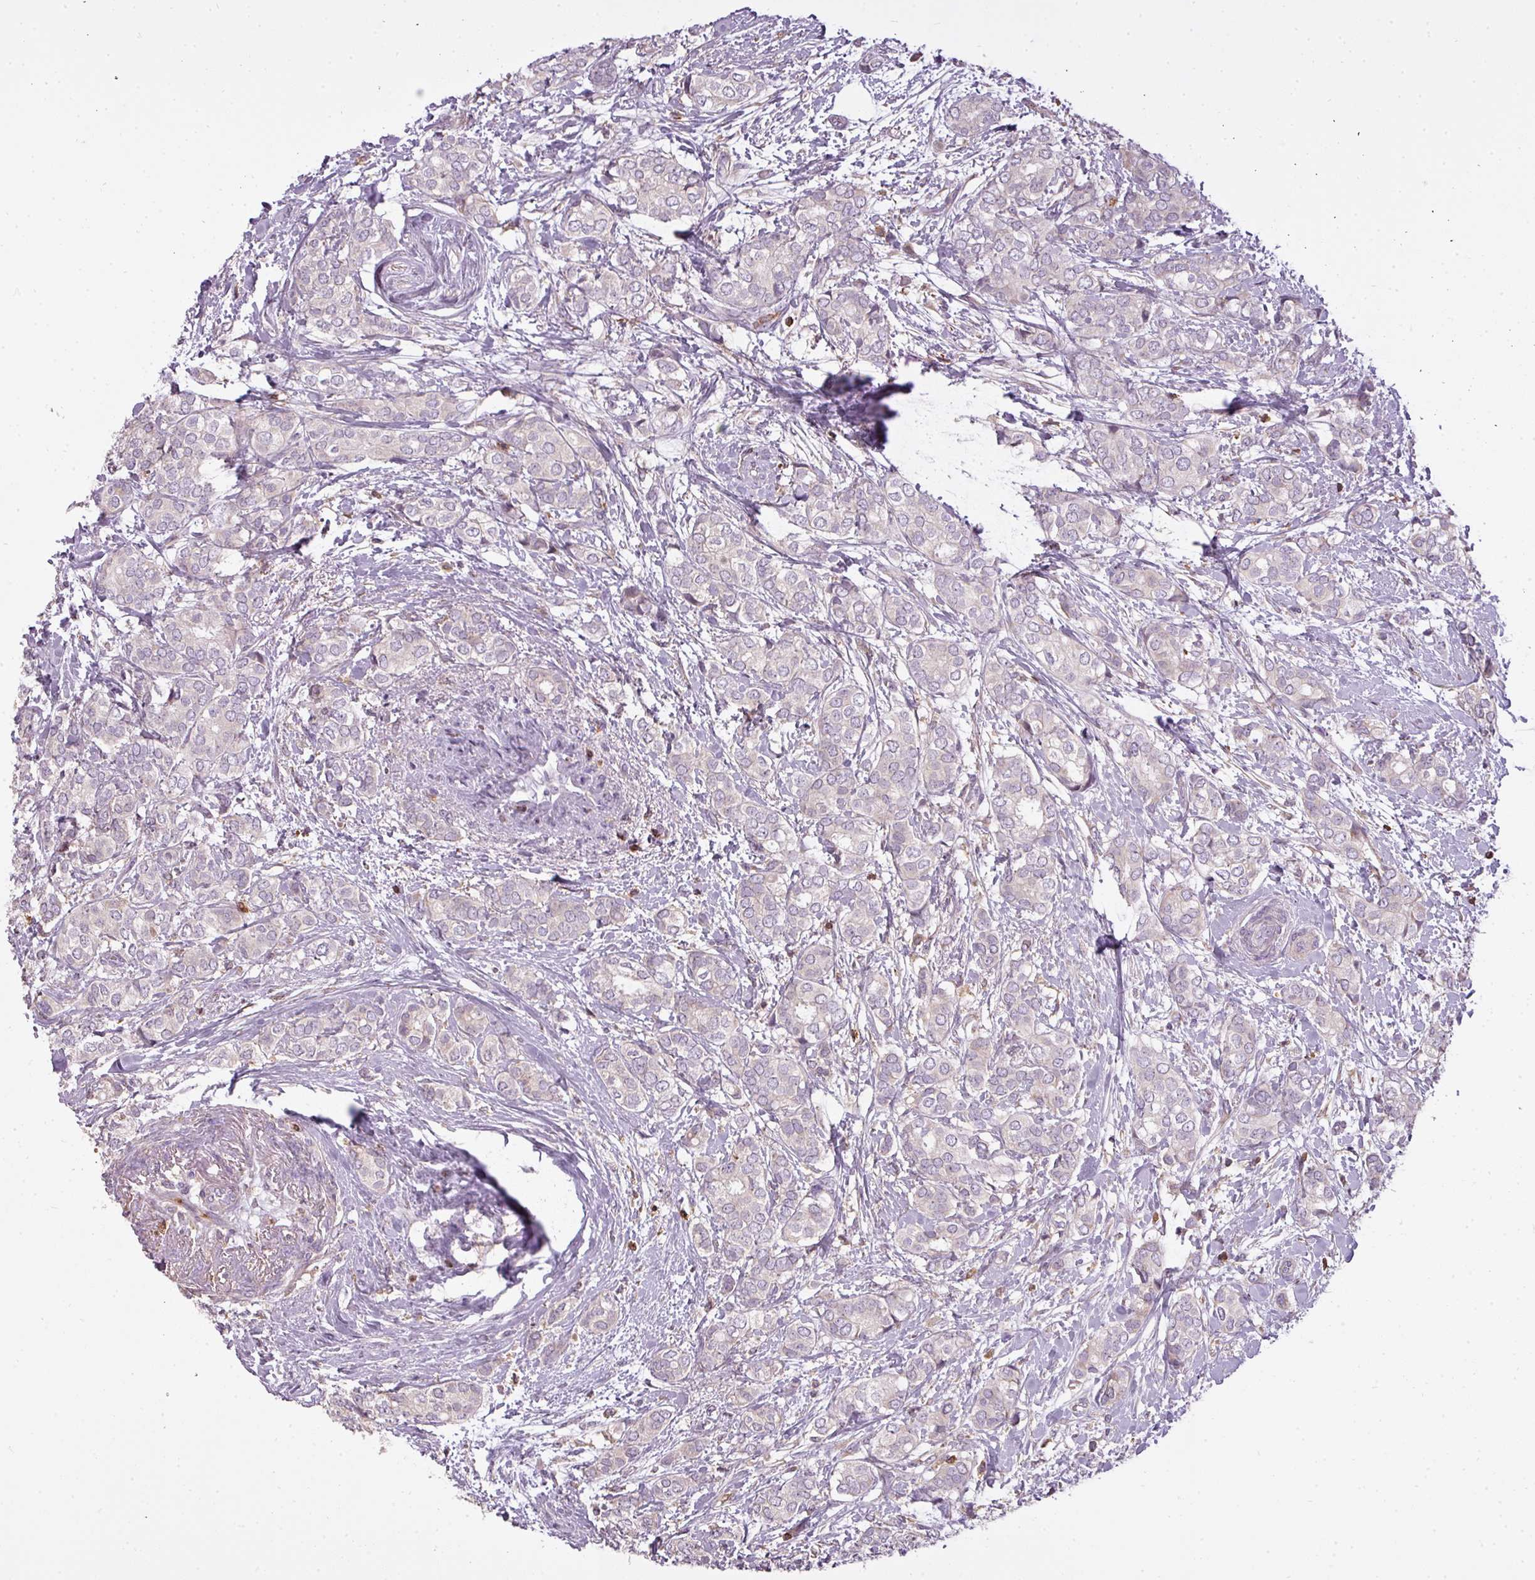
{"staining": {"intensity": "negative", "quantity": "none", "location": "none"}, "tissue": "breast cancer", "cell_type": "Tumor cells", "image_type": "cancer", "snomed": [{"axis": "morphology", "description": "Duct carcinoma"}, {"axis": "topography", "description": "Breast"}], "caption": "Tumor cells show no significant positivity in breast cancer (invasive ductal carcinoma). (Brightfield microscopy of DAB immunohistochemistry (IHC) at high magnification).", "gene": "STK4", "patient": {"sex": "female", "age": 73}}